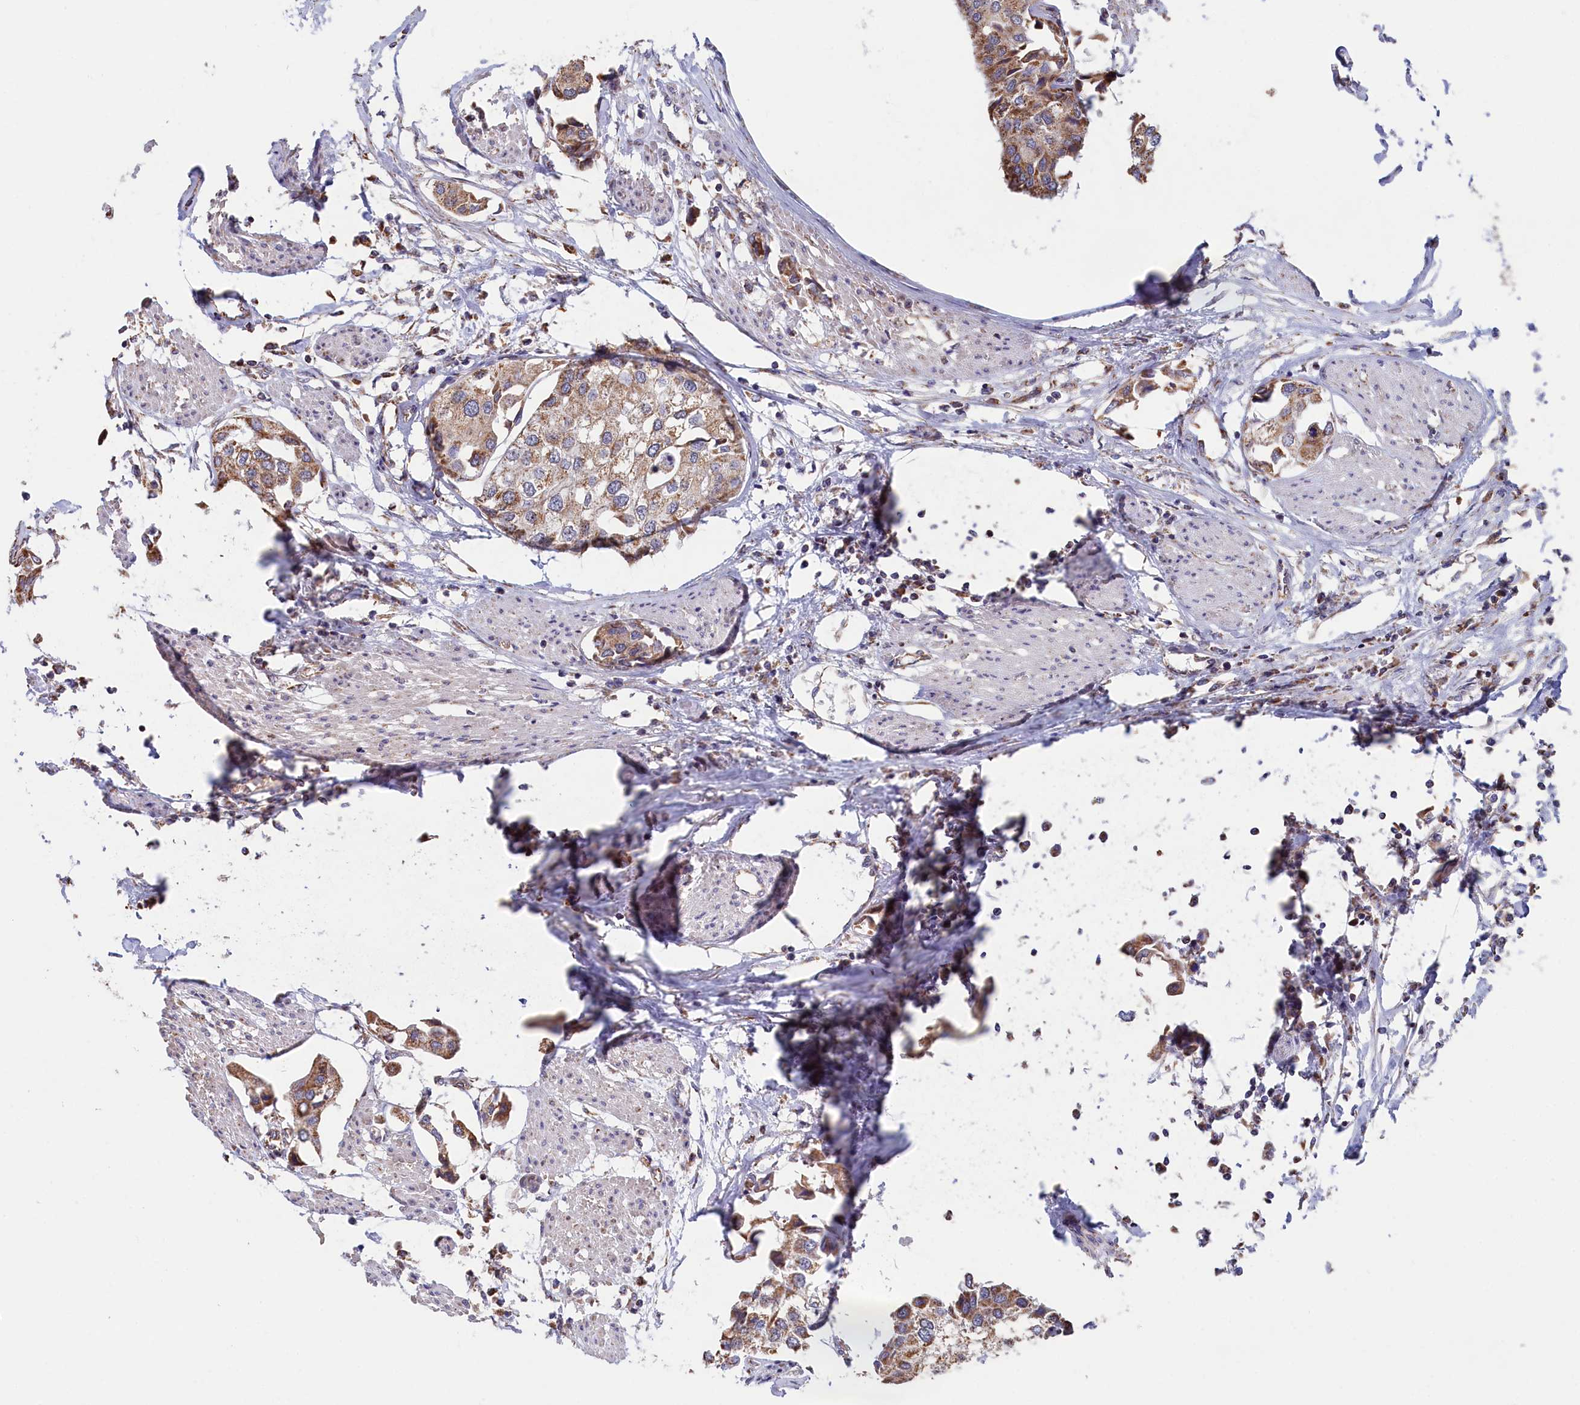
{"staining": {"intensity": "moderate", "quantity": ">75%", "location": "cytoplasmic/membranous"}, "tissue": "urothelial cancer", "cell_type": "Tumor cells", "image_type": "cancer", "snomed": [{"axis": "morphology", "description": "Urothelial carcinoma, High grade"}, {"axis": "topography", "description": "Urinary bladder"}], "caption": "An image of human high-grade urothelial carcinoma stained for a protein shows moderate cytoplasmic/membranous brown staining in tumor cells.", "gene": "ZNF816", "patient": {"sex": "male", "age": 64}}